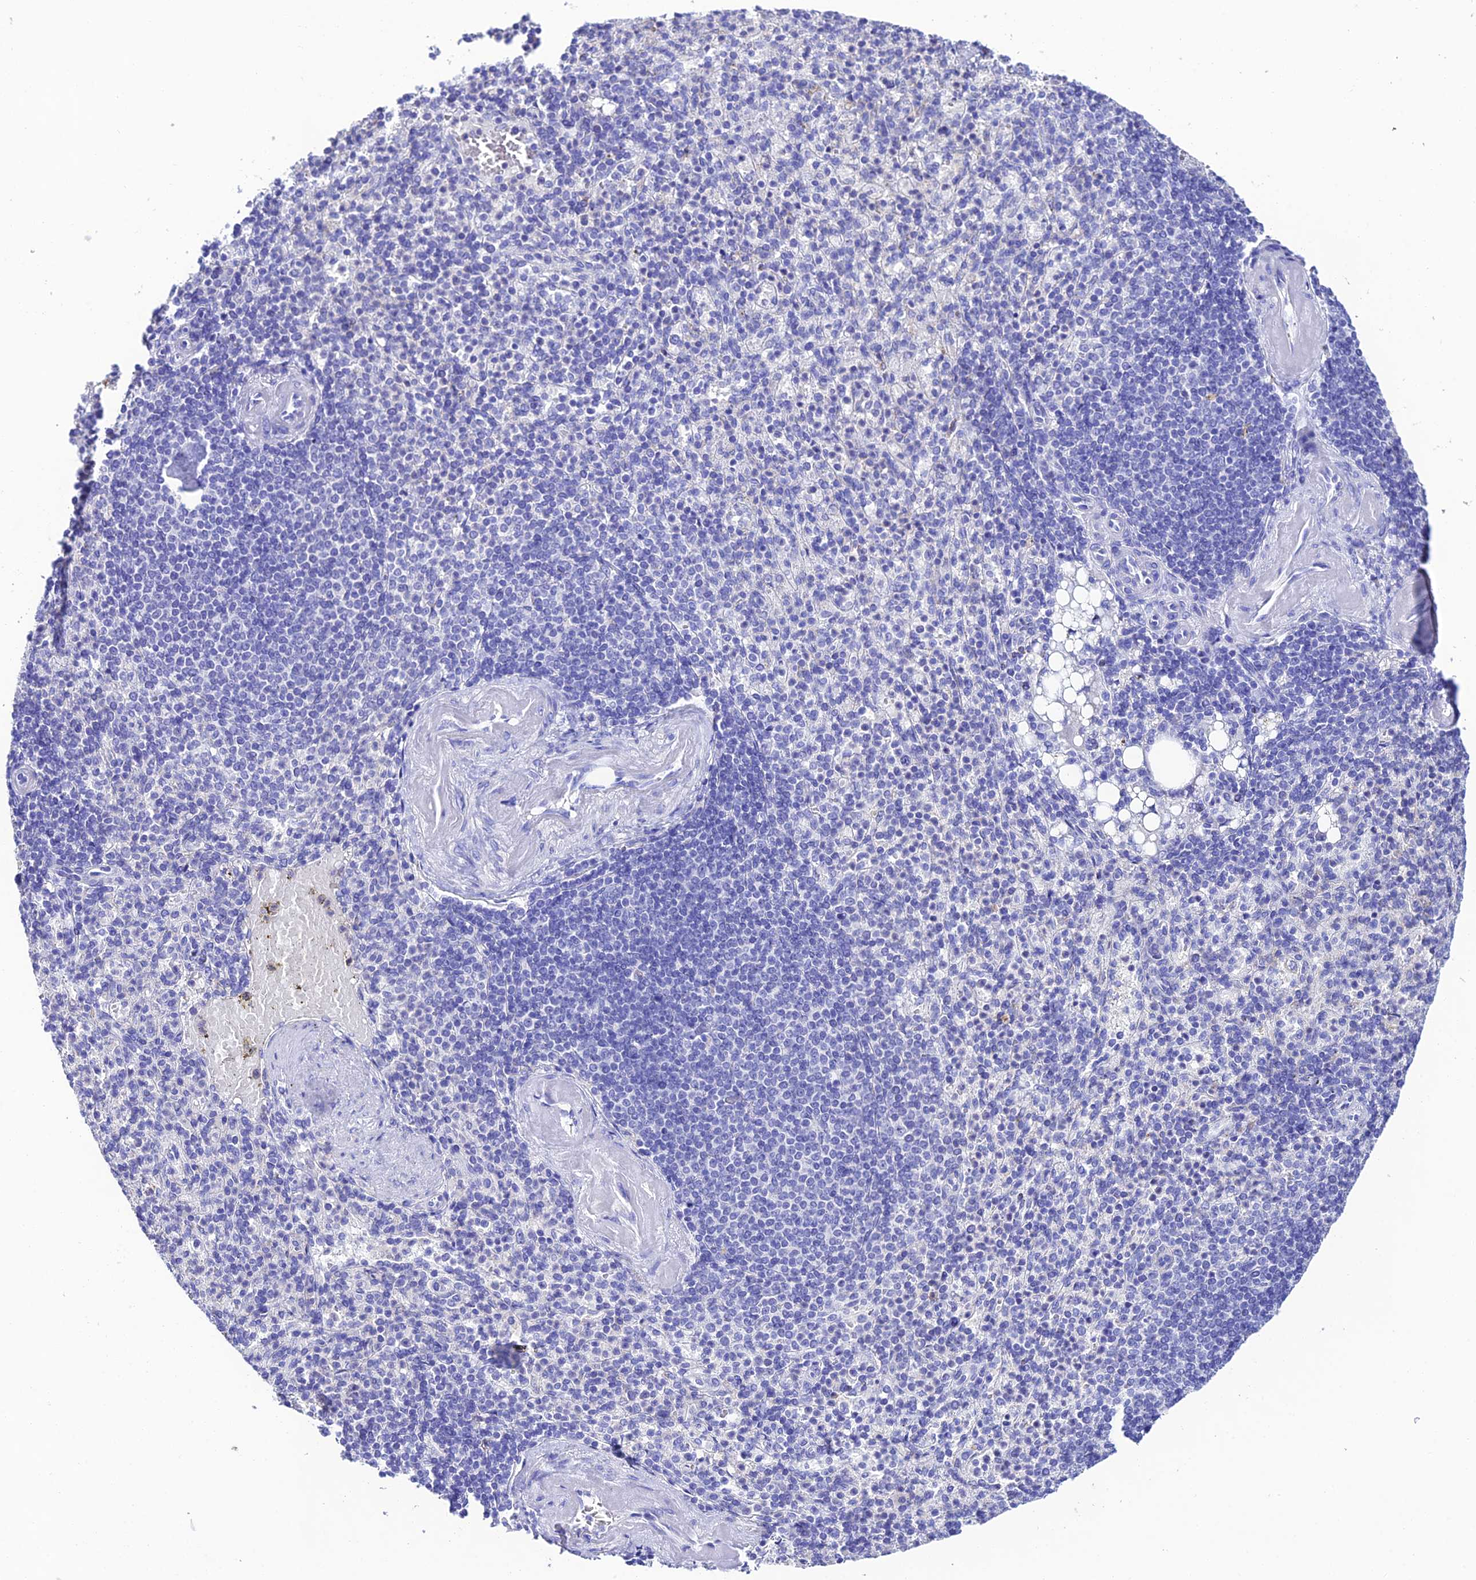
{"staining": {"intensity": "negative", "quantity": "none", "location": "none"}, "tissue": "spleen", "cell_type": "Cells in red pulp", "image_type": "normal", "snomed": [{"axis": "morphology", "description": "Normal tissue, NOS"}, {"axis": "topography", "description": "Spleen"}], "caption": "This is a histopathology image of immunohistochemistry staining of benign spleen, which shows no staining in cells in red pulp.", "gene": "NLRP6", "patient": {"sex": "female", "age": 74}}